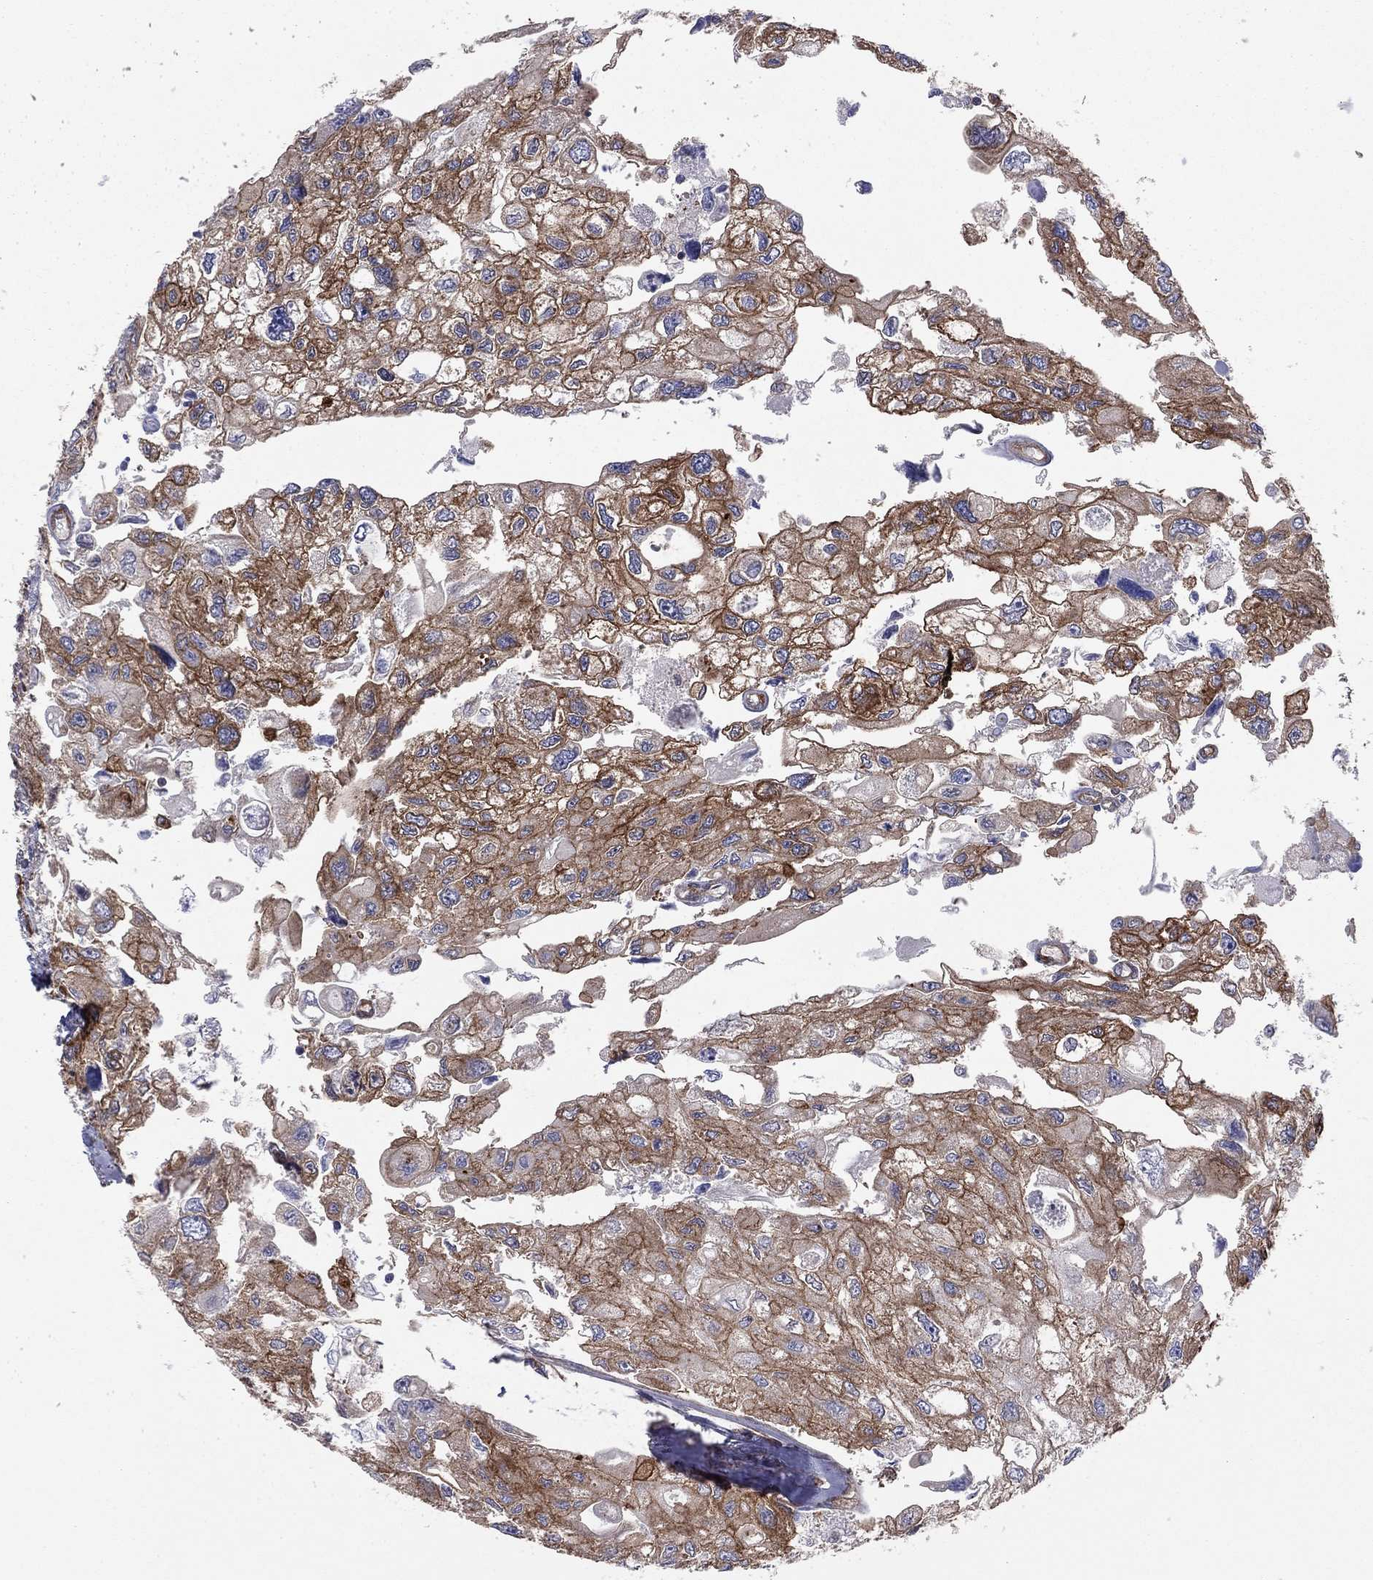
{"staining": {"intensity": "moderate", "quantity": "25%-75%", "location": "cytoplasmic/membranous"}, "tissue": "urothelial cancer", "cell_type": "Tumor cells", "image_type": "cancer", "snomed": [{"axis": "morphology", "description": "Urothelial carcinoma, High grade"}, {"axis": "topography", "description": "Urinary bladder"}], "caption": "Brown immunohistochemical staining in human urothelial cancer exhibits moderate cytoplasmic/membranous staining in approximately 25%-75% of tumor cells.", "gene": "EHBP1L1", "patient": {"sex": "male", "age": 59}}